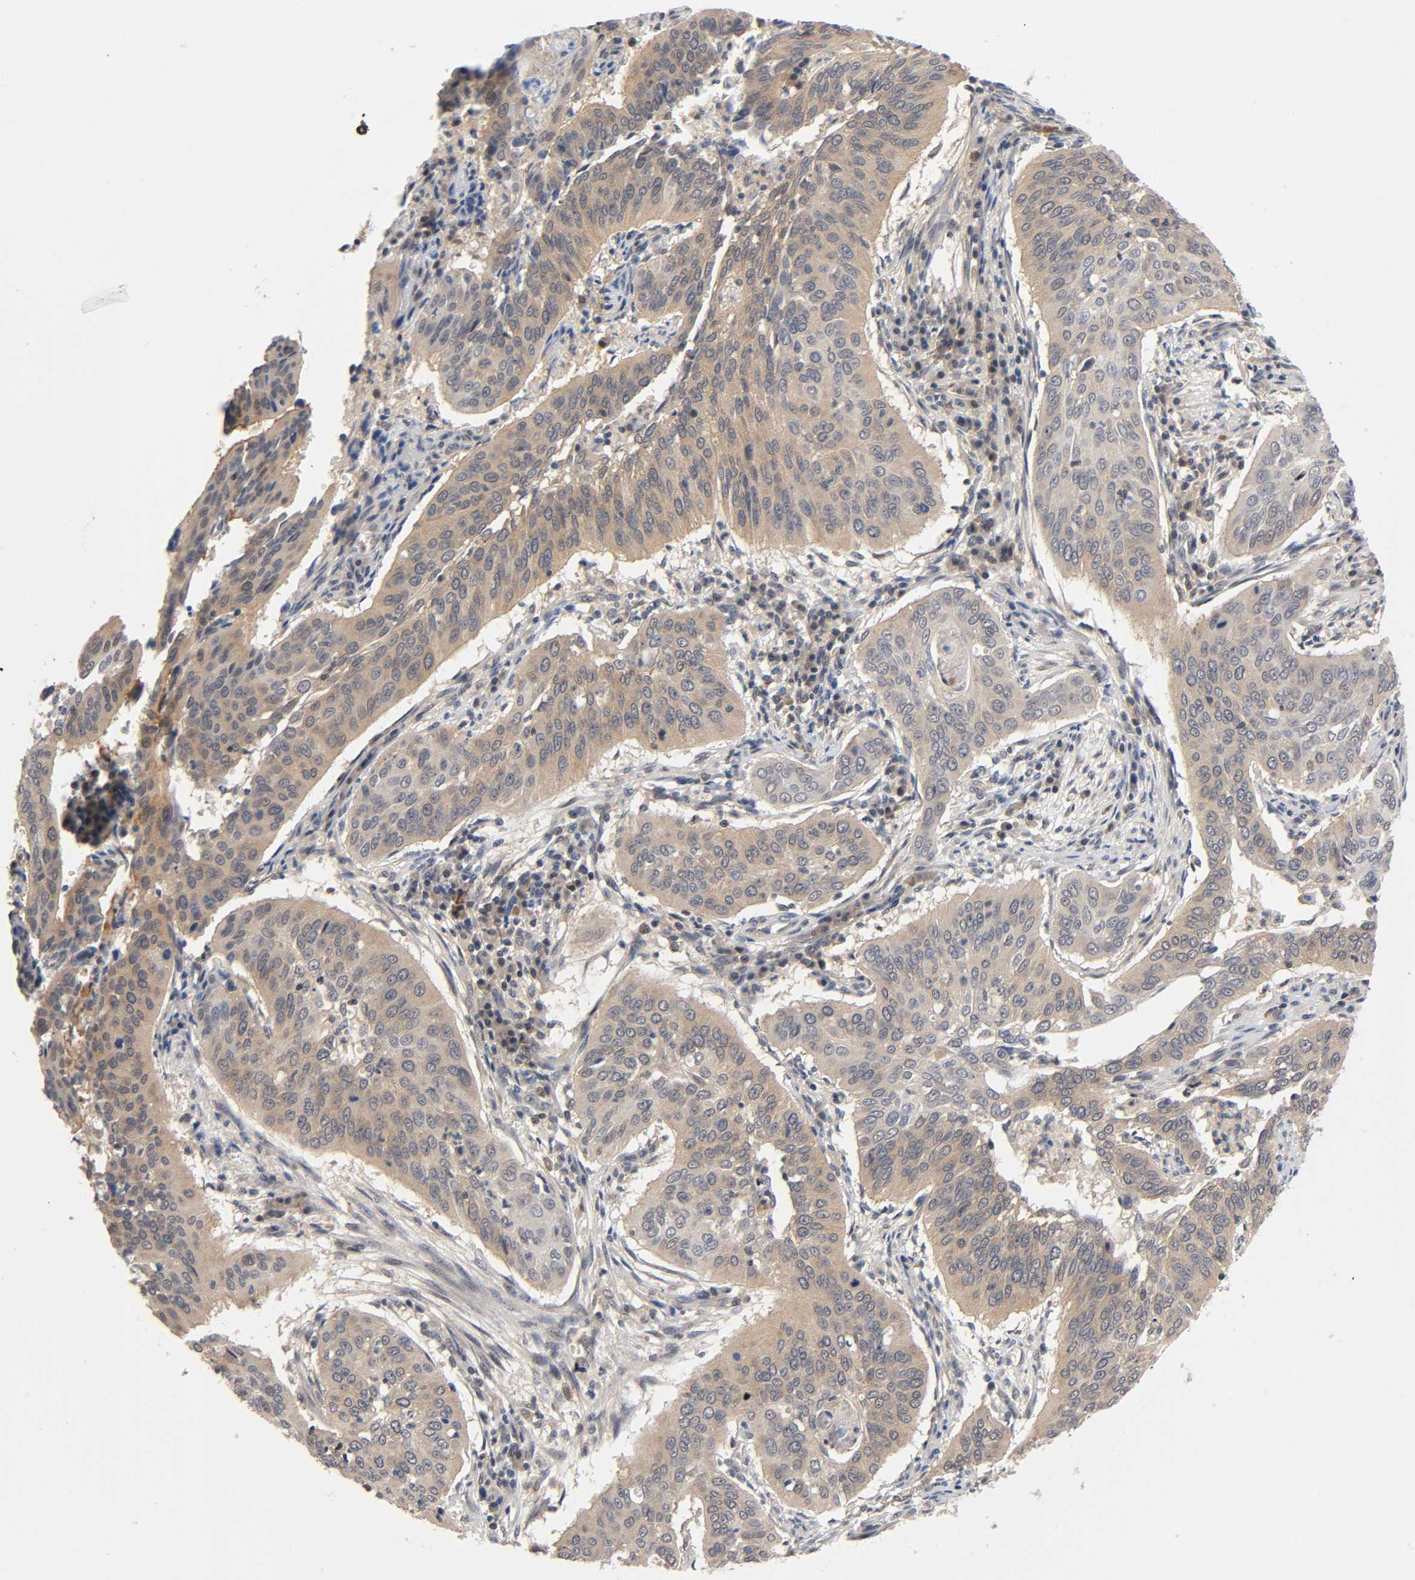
{"staining": {"intensity": "weak", "quantity": ">75%", "location": "cytoplasmic/membranous"}, "tissue": "cervical cancer", "cell_type": "Tumor cells", "image_type": "cancer", "snomed": [{"axis": "morphology", "description": "Squamous cell carcinoma, NOS"}, {"axis": "topography", "description": "Cervix"}], "caption": "An immunohistochemistry image of tumor tissue is shown. Protein staining in brown highlights weak cytoplasmic/membranous positivity in squamous cell carcinoma (cervical) within tumor cells.", "gene": "PRKAB1", "patient": {"sex": "female", "age": 39}}